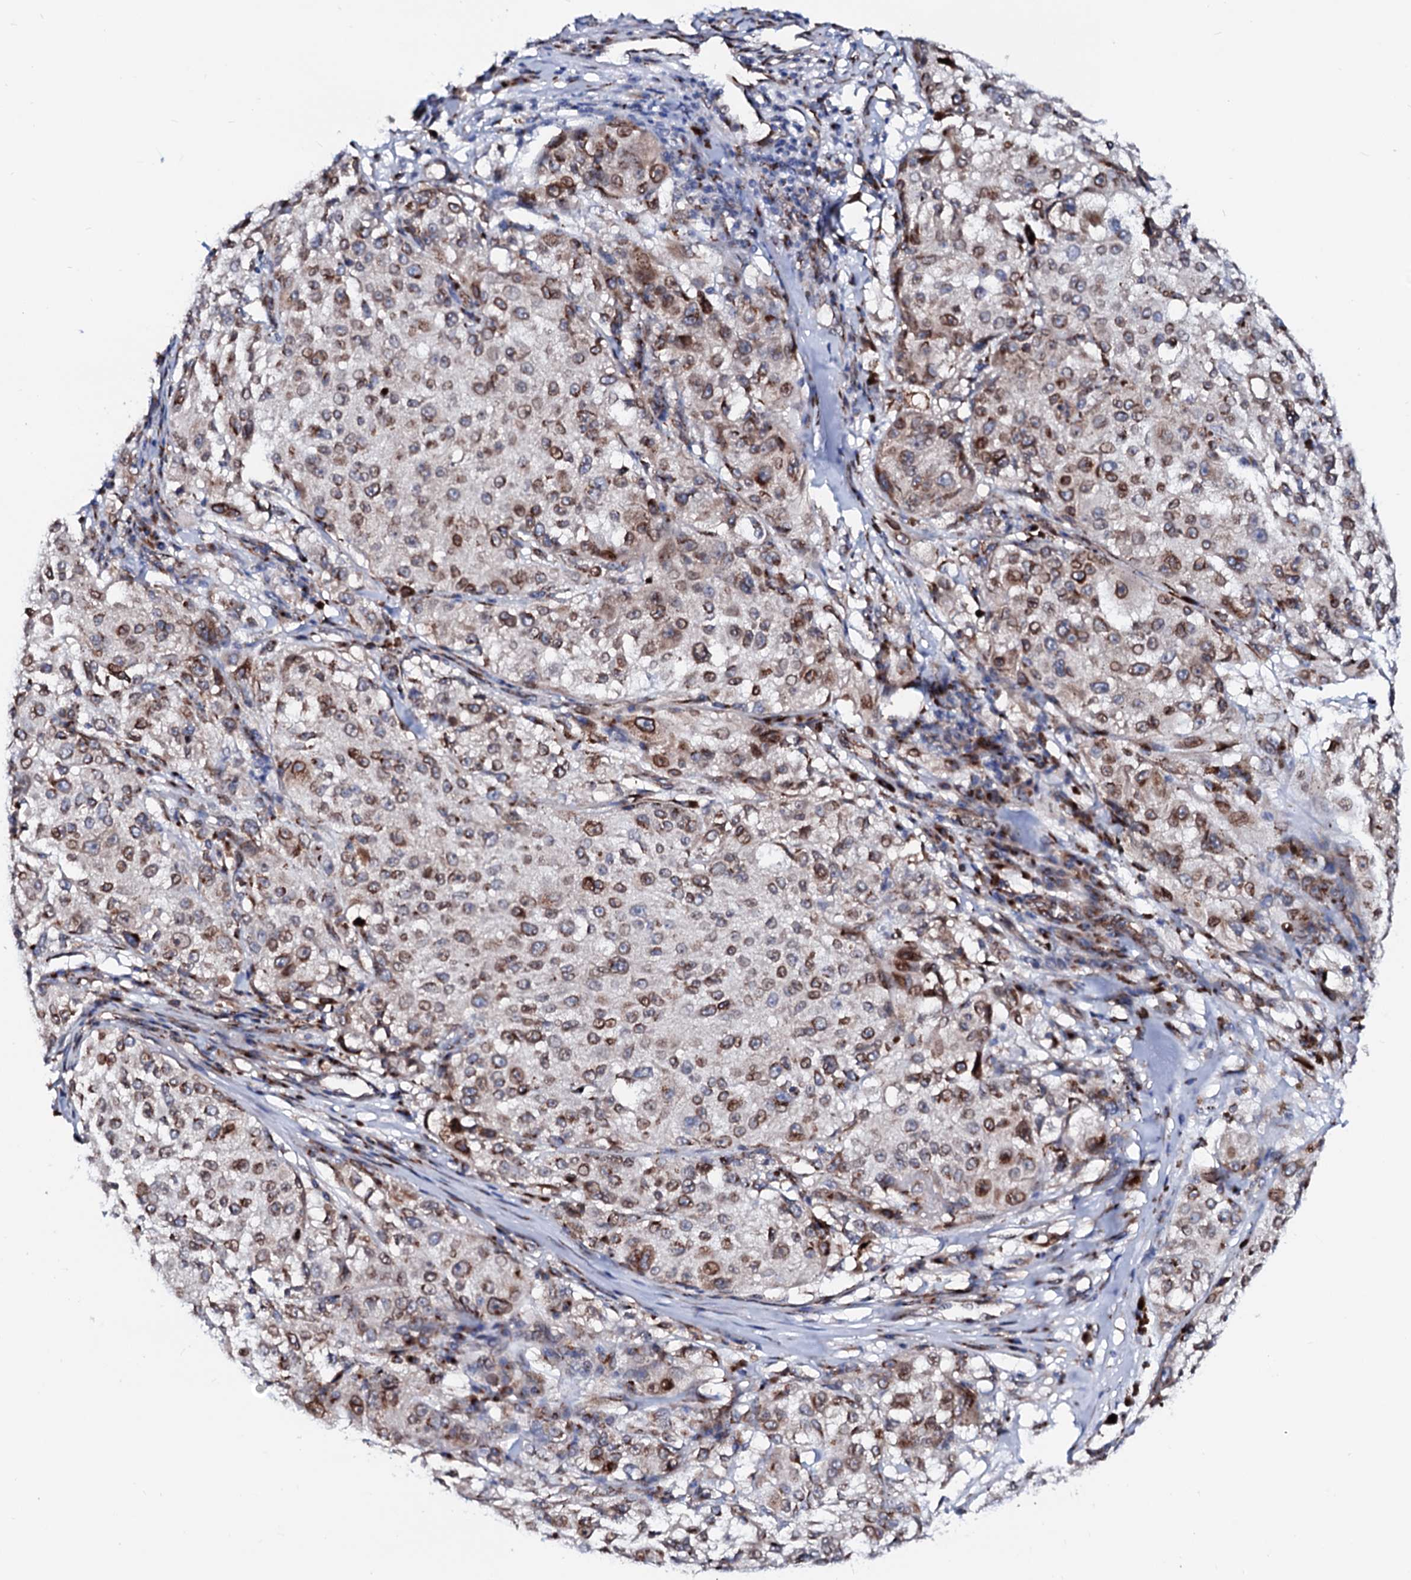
{"staining": {"intensity": "moderate", "quantity": "25%-75%", "location": "cytoplasmic/membranous"}, "tissue": "melanoma", "cell_type": "Tumor cells", "image_type": "cancer", "snomed": [{"axis": "morphology", "description": "Necrosis, NOS"}, {"axis": "morphology", "description": "Malignant melanoma, NOS"}, {"axis": "topography", "description": "Skin"}], "caption": "Immunohistochemistry (IHC) of malignant melanoma shows medium levels of moderate cytoplasmic/membranous staining in about 25%-75% of tumor cells.", "gene": "TMCO3", "patient": {"sex": "female", "age": 87}}